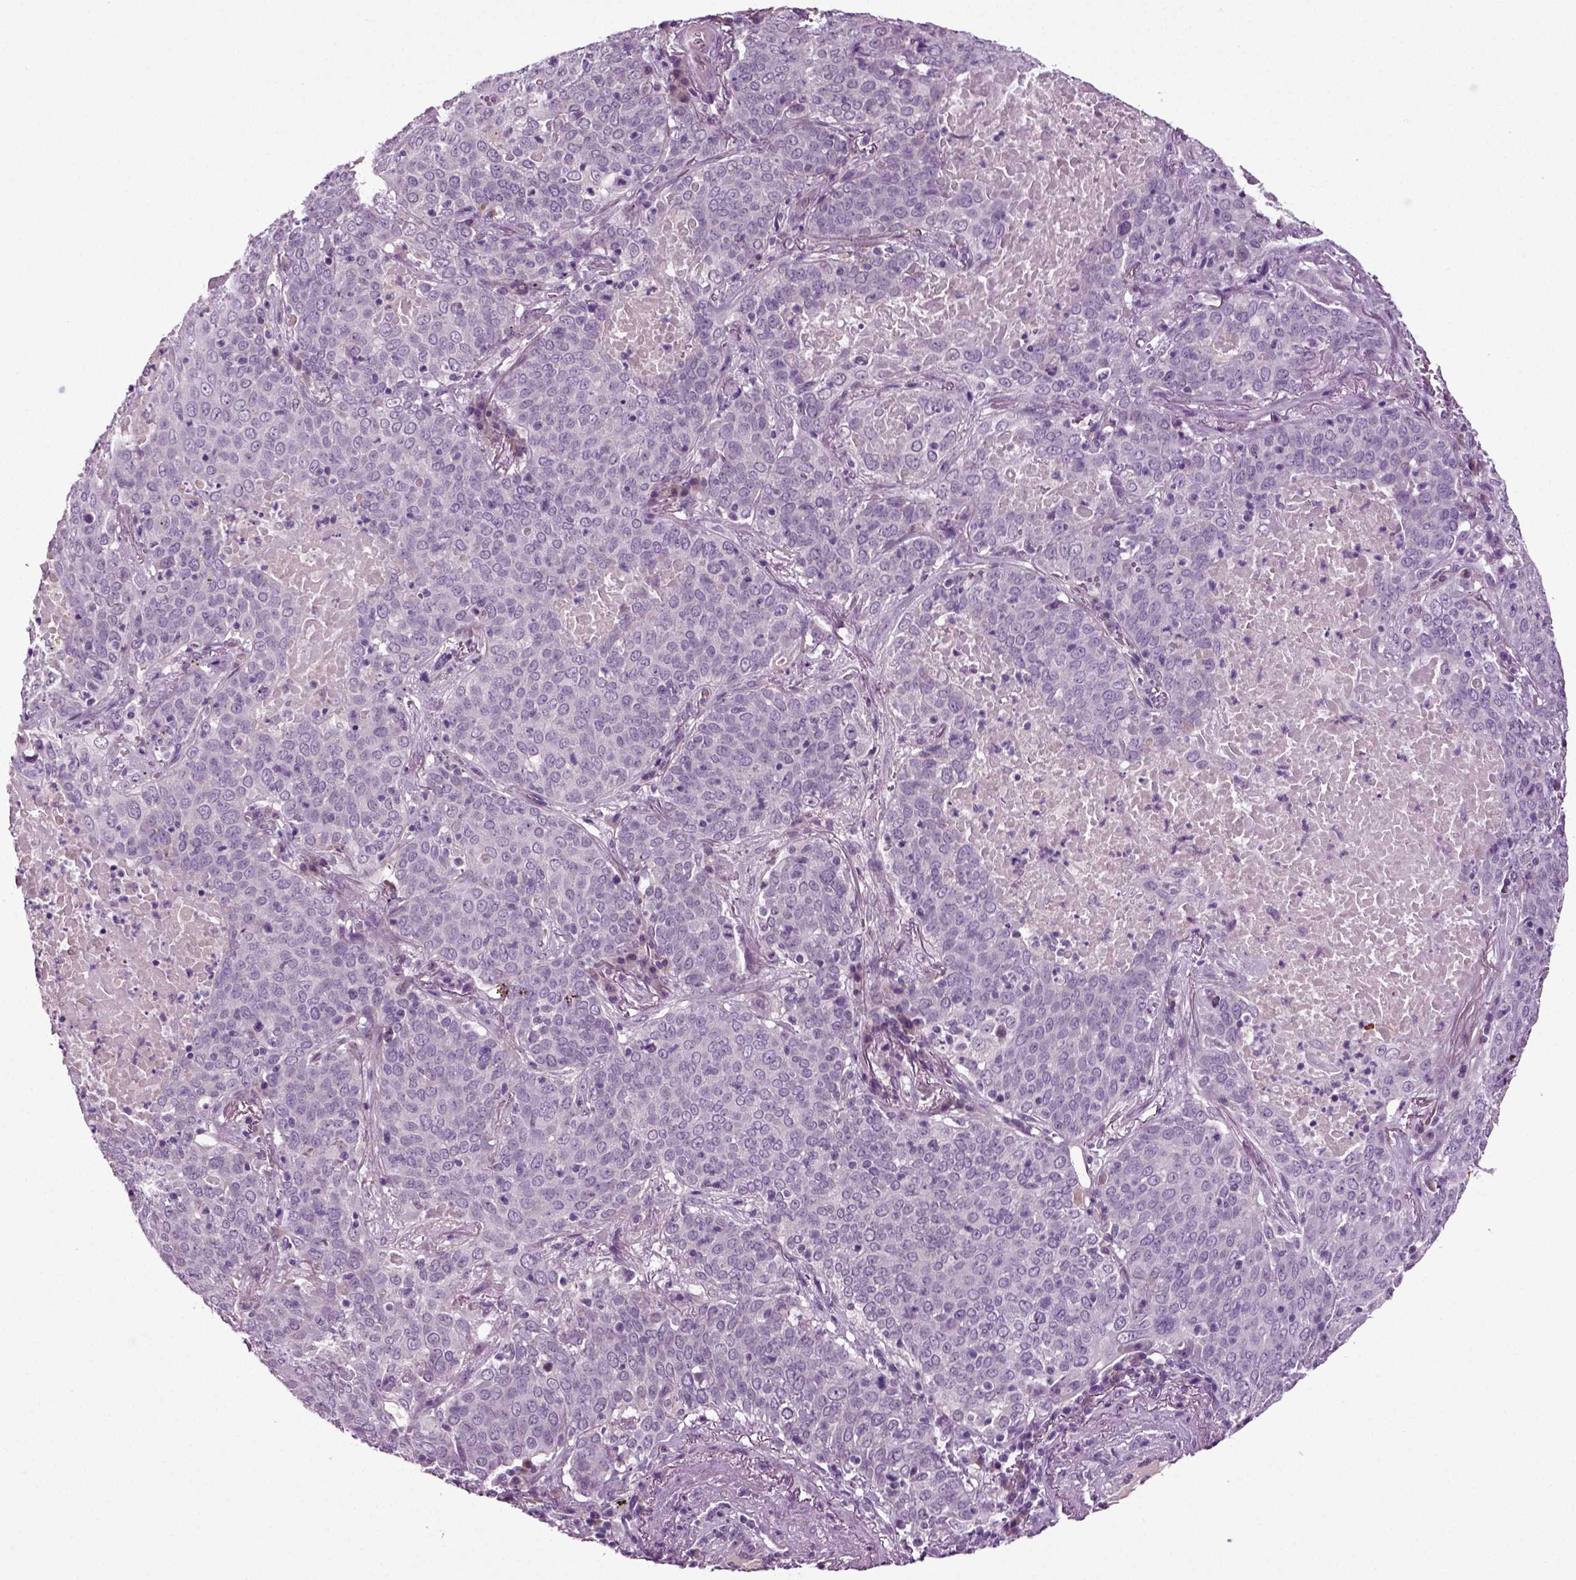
{"staining": {"intensity": "negative", "quantity": "none", "location": "none"}, "tissue": "lung cancer", "cell_type": "Tumor cells", "image_type": "cancer", "snomed": [{"axis": "morphology", "description": "Squamous cell carcinoma, NOS"}, {"axis": "topography", "description": "Lung"}], "caption": "This histopathology image is of lung cancer stained with immunohistochemistry (IHC) to label a protein in brown with the nuclei are counter-stained blue. There is no staining in tumor cells.", "gene": "SPATA17", "patient": {"sex": "male", "age": 82}}